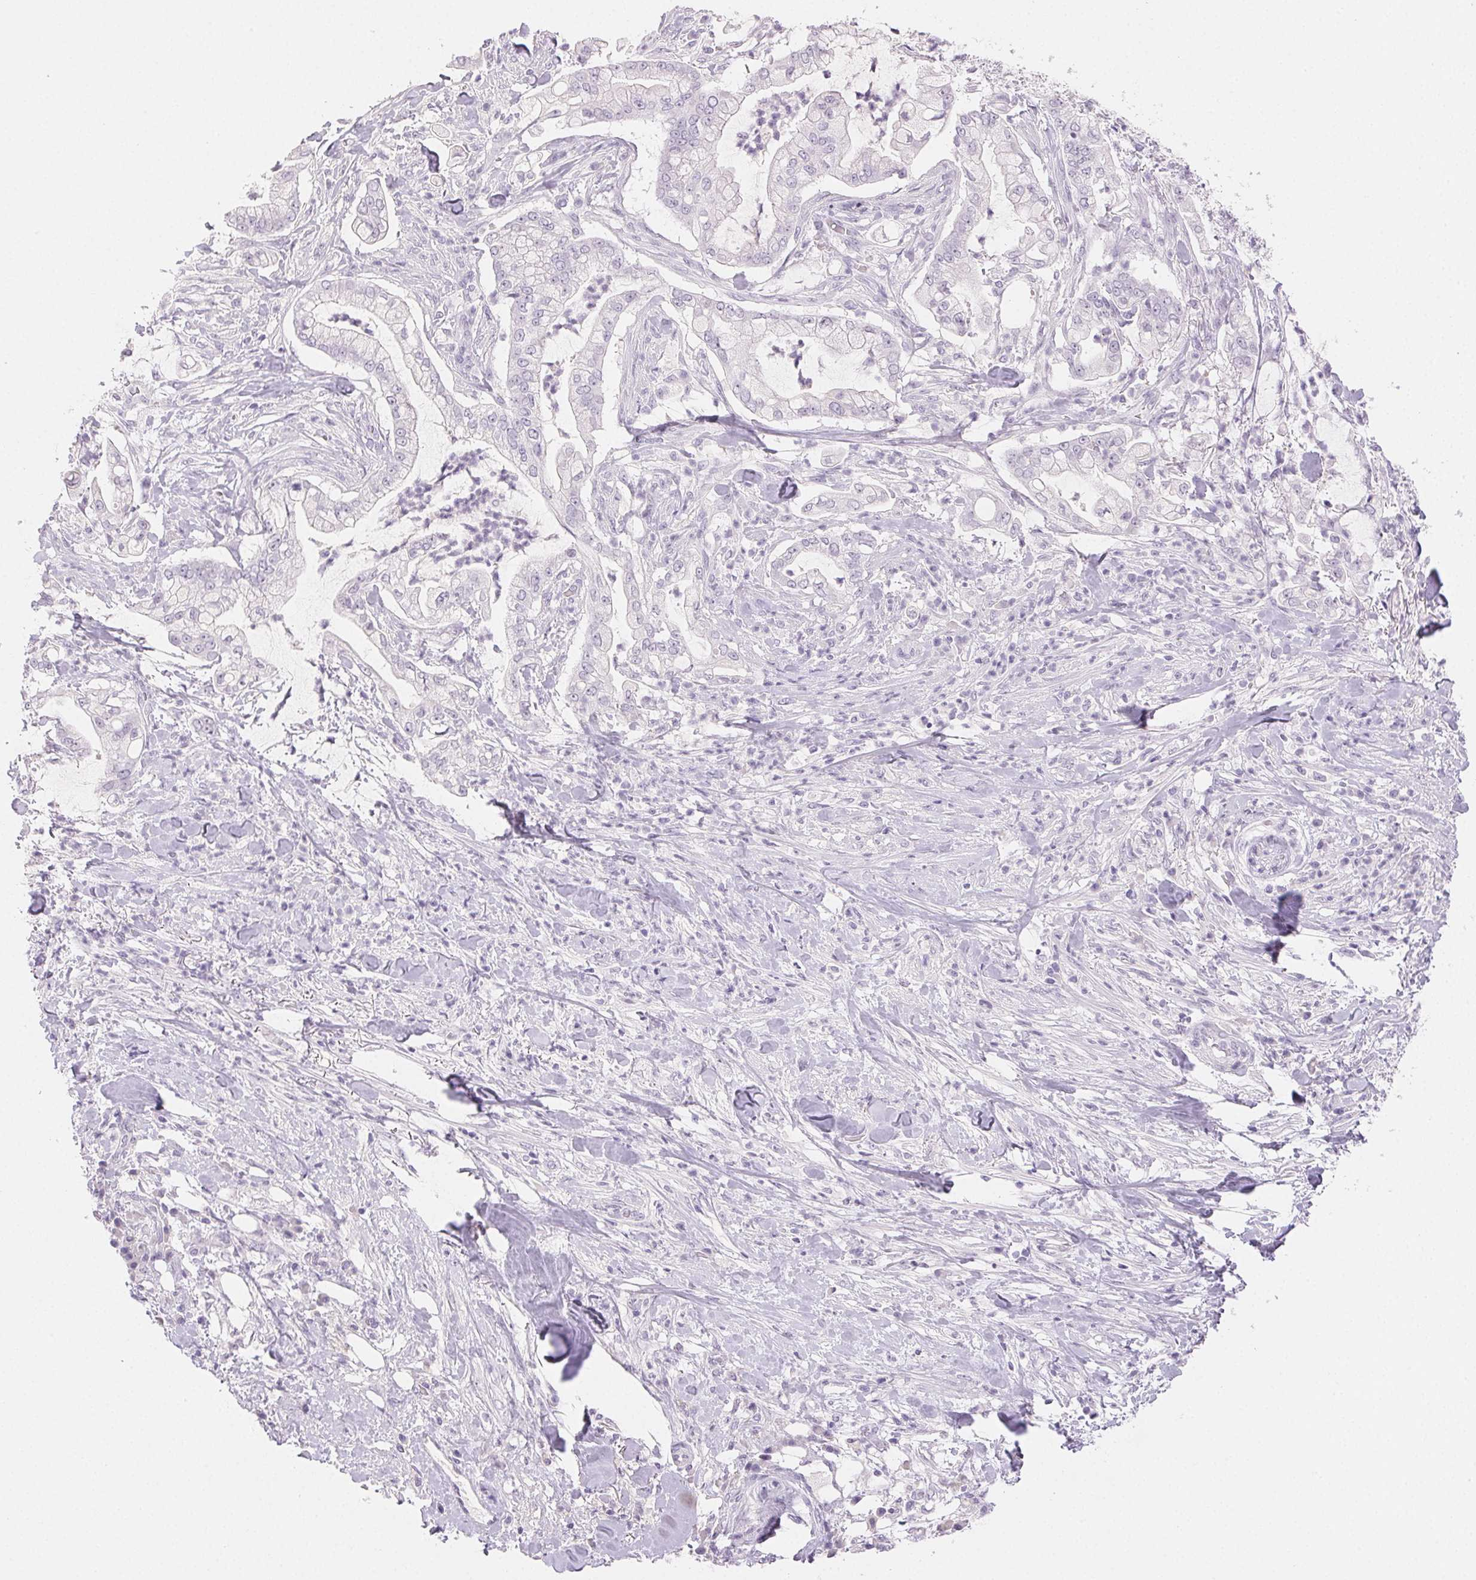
{"staining": {"intensity": "negative", "quantity": "none", "location": "none"}, "tissue": "pancreatic cancer", "cell_type": "Tumor cells", "image_type": "cancer", "snomed": [{"axis": "morphology", "description": "Adenocarcinoma, NOS"}, {"axis": "topography", "description": "Pancreas"}], "caption": "Immunohistochemistry image of neoplastic tissue: adenocarcinoma (pancreatic) stained with DAB (3,3'-diaminobenzidine) reveals no significant protein expression in tumor cells.", "gene": "BPIFB2", "patient": {"sex": "female", "age": 69}}